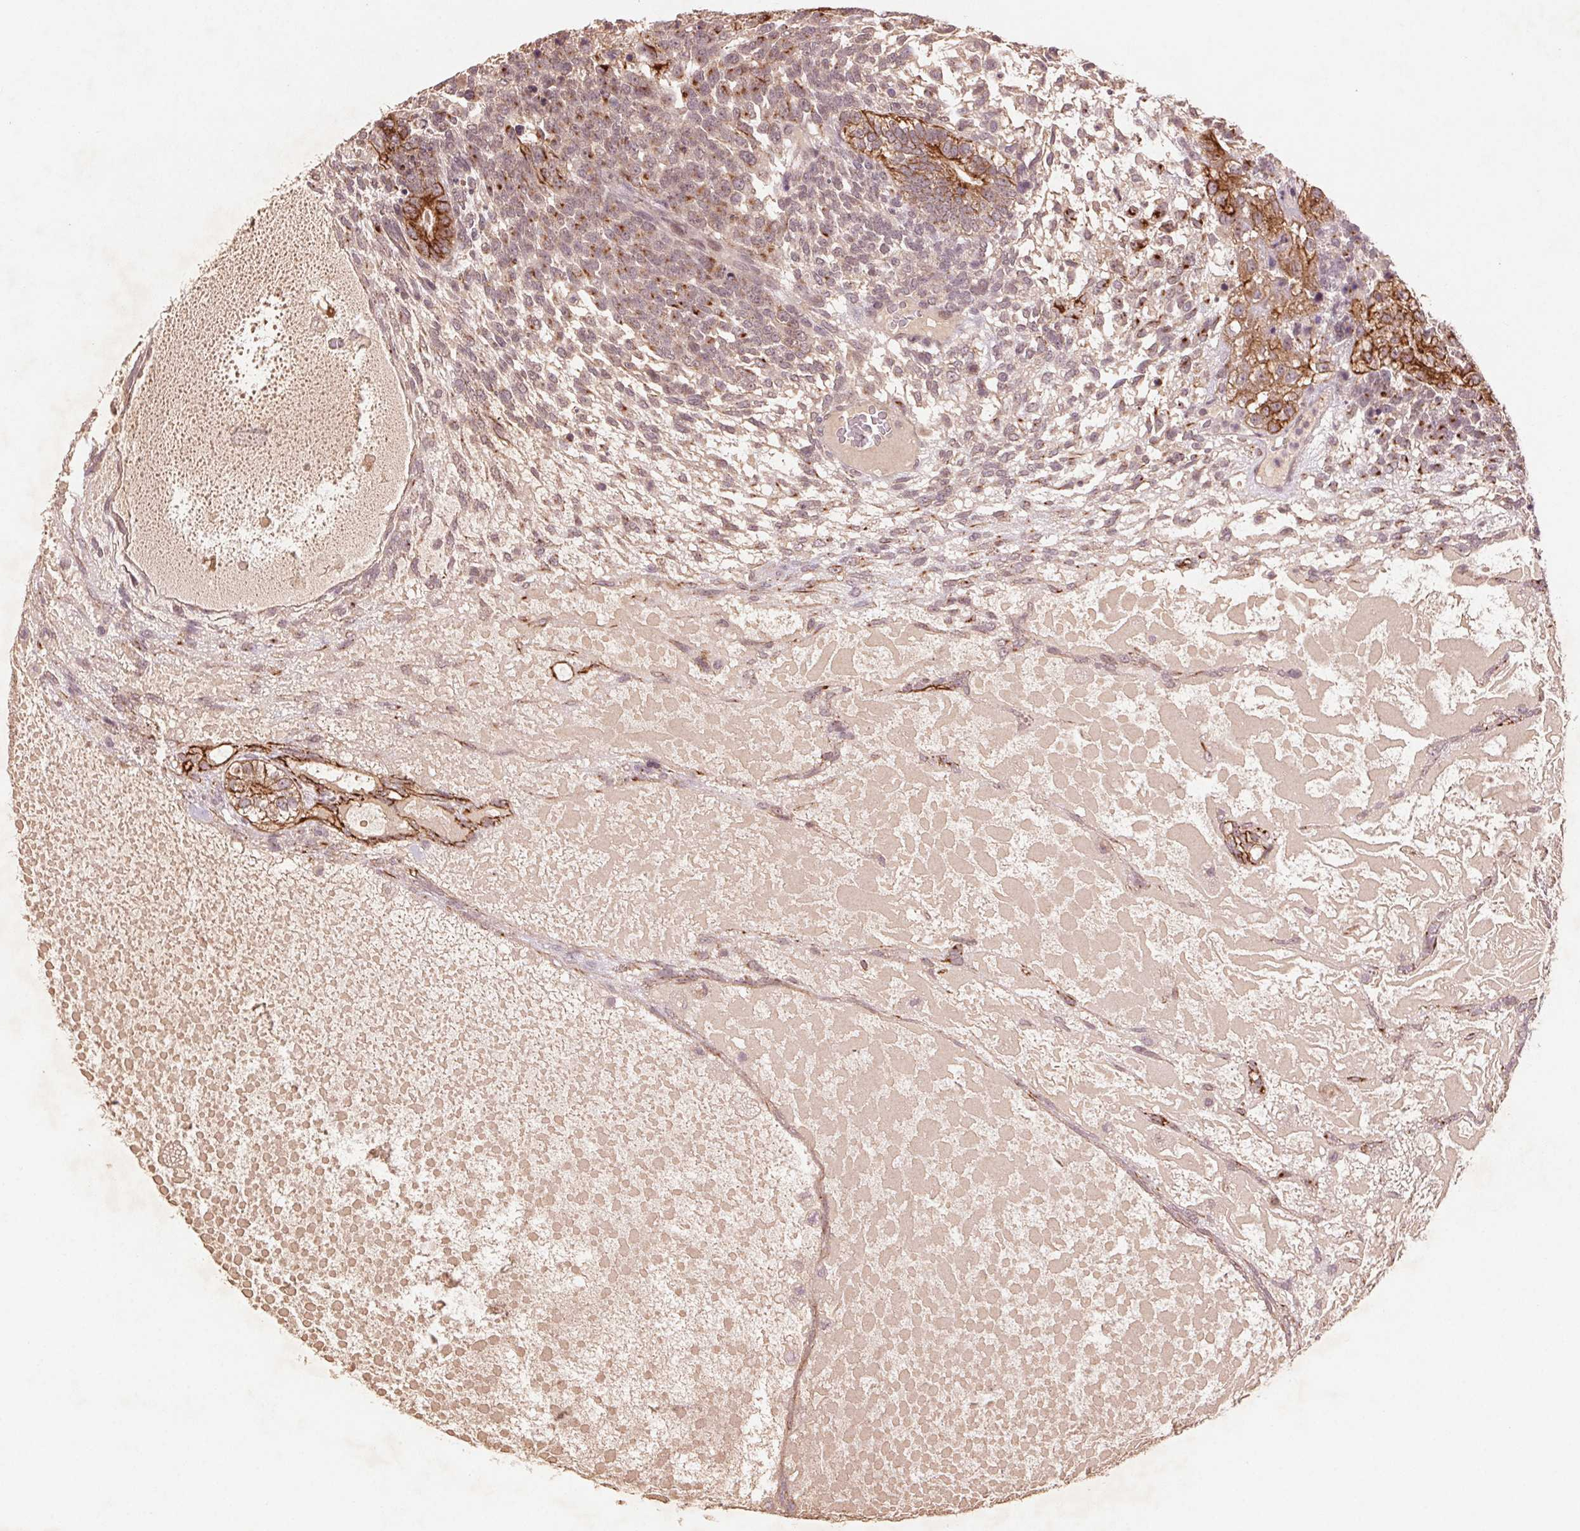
{"staining": {"intensity": "strong", "quantity": "25%-75%", "location": "cytoplasmic/membranous"}, "tissue": "testis cancer", "cell_type": "Tumor cells", "image_type": "cancer", "snomed": [{"axis": "morphology", "description": "Carcinoma, Embryonal, NOS"}, {"axis": "topography", "description": "Testis"}], "caption": "Protein staining demonstrates strong cytoplasmic/membranous staining in approximately 25%-75% of tumor cells in testis cancer (embryonal carcinoma). Using DAB (brown) and hematoxylin (blue) stains, captured at high magnification using brightfield microscopy.", "gene": "SMLR1", "patient": {"sex": "male", "age": 23}}